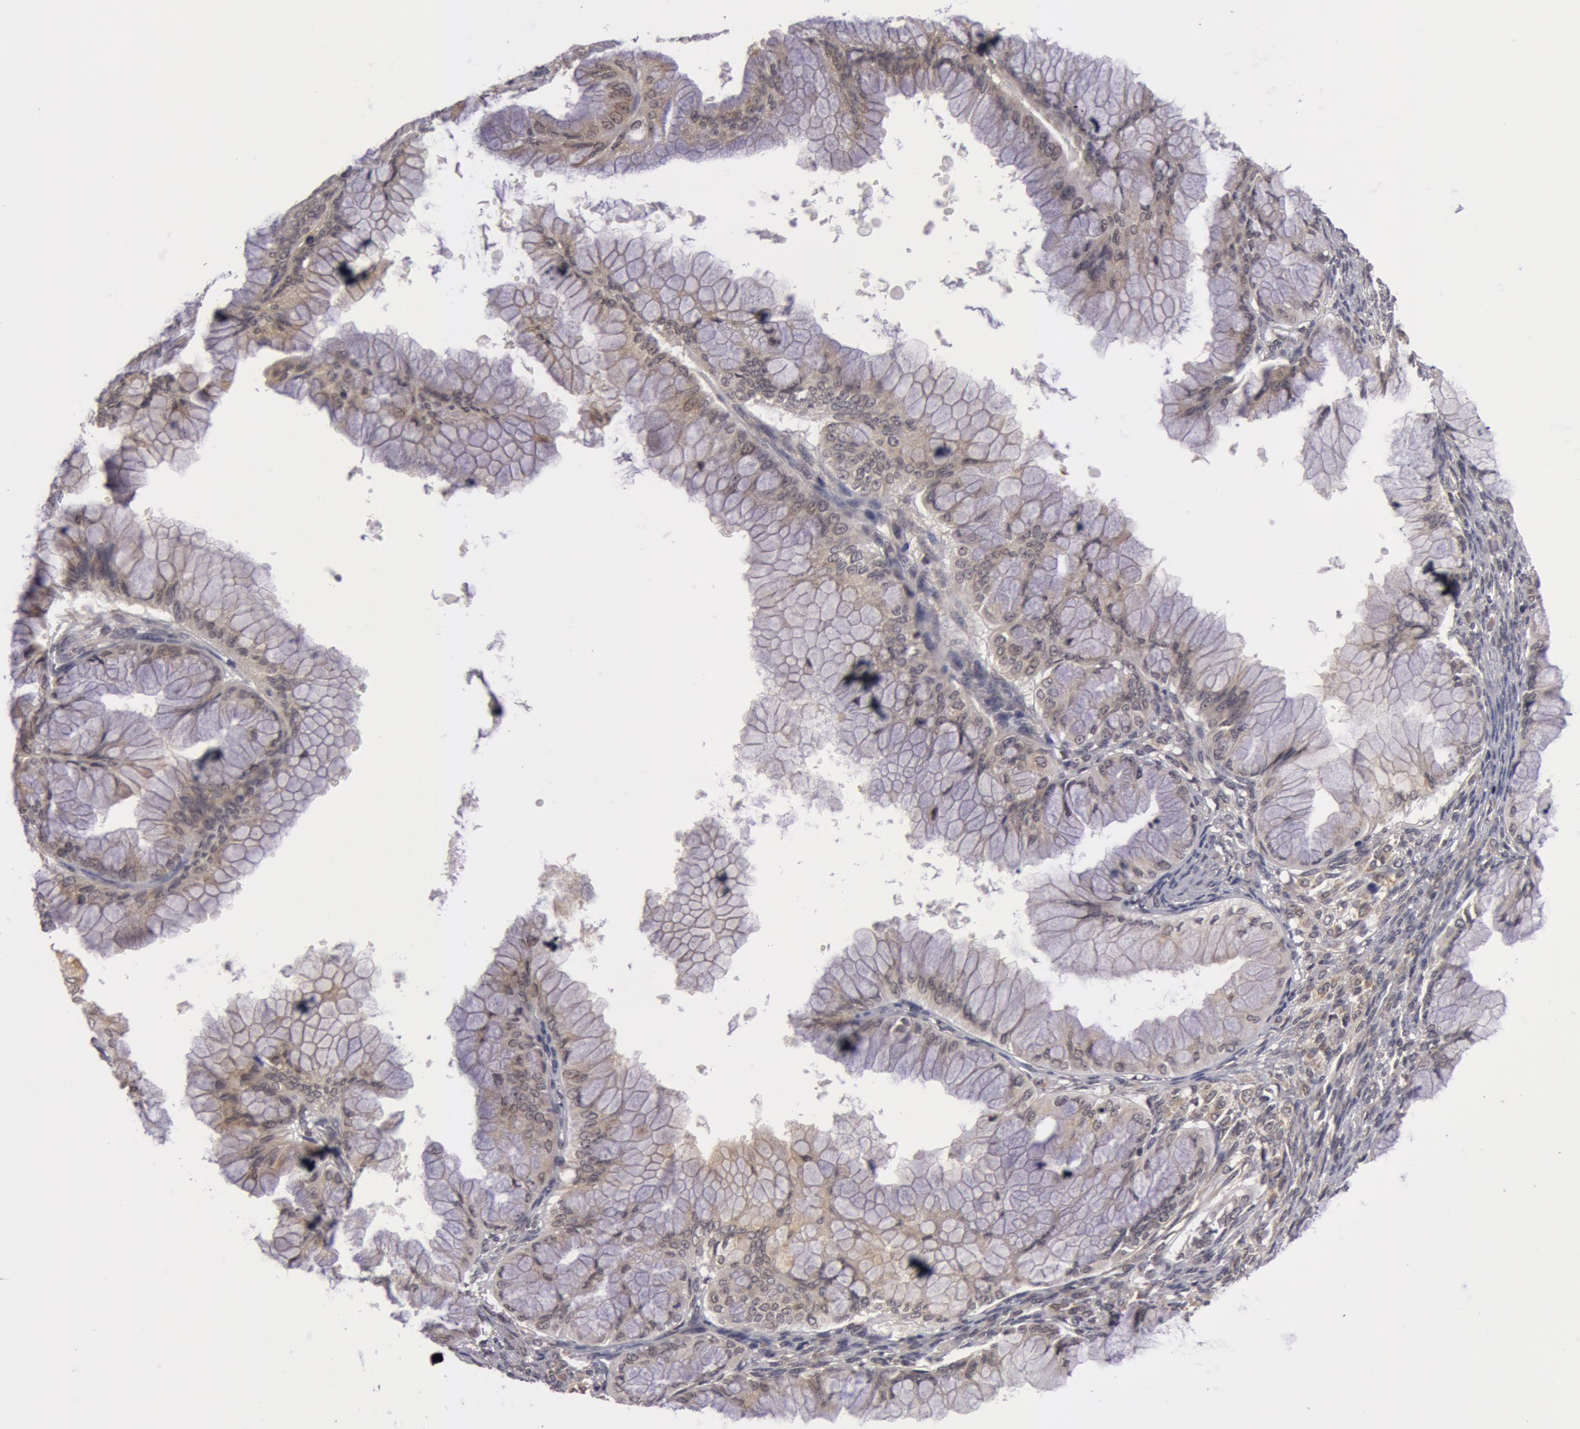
{"staining": {"intensity": "weak", "quantity": "<25%", "location": "cytoplasmic/membranous"}, "tissue": "ovarian cancer", "cell_type": "Tumor cells", "image_type": "cancer", "snomed": [{"axis": "morphology", "description": "Cystadenocarcinoma, mucinous, NOS"}, {"axis": "topography", "description": "Ovary"}], "caption": "The micrograph reveals no significant expression in tumor cells of ovarian cancer.", "gene": "SYTL4", "patient": {"sex": "female", "age": 63}}